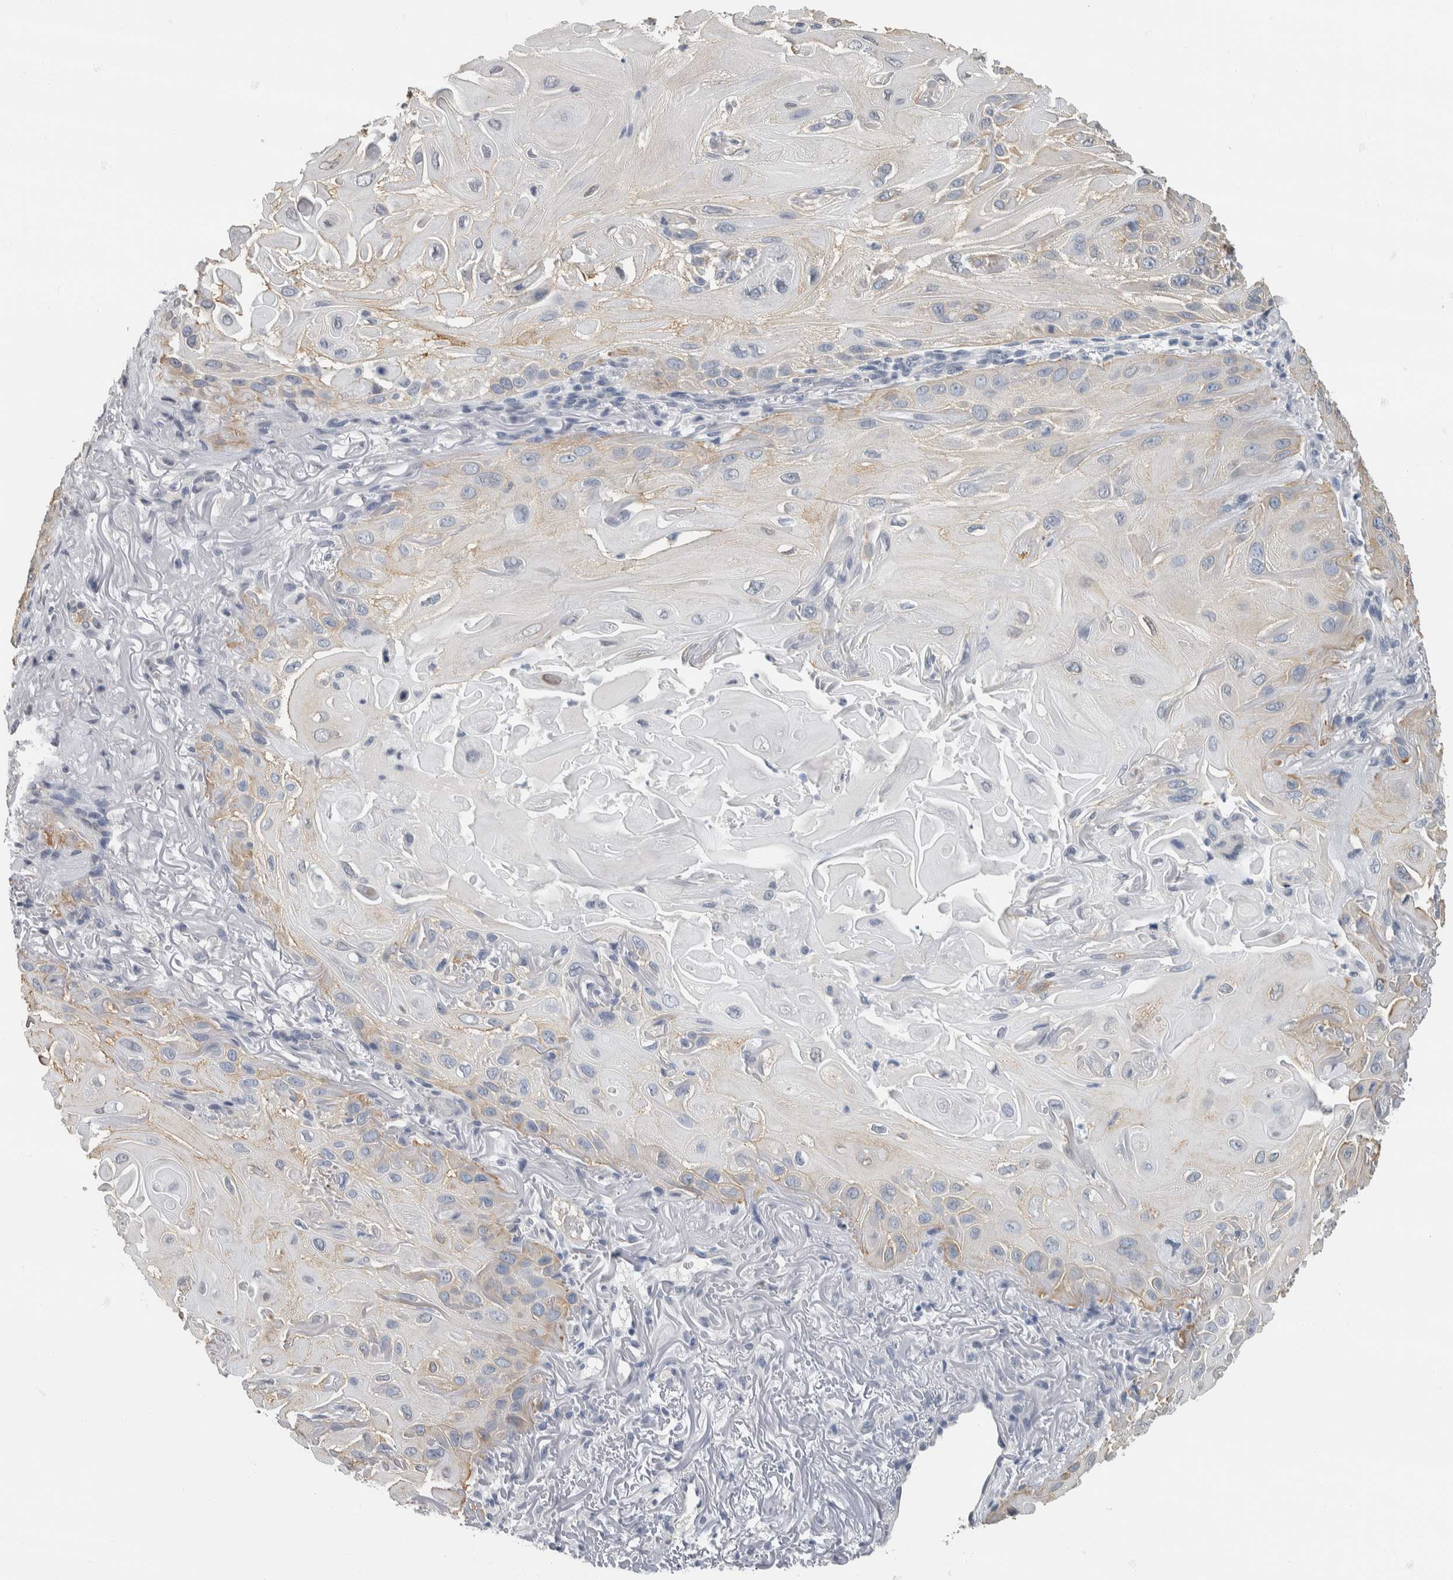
{"staining": {"intensity": "weak", "quantity": "<25%", "location": "cytoplasmic/membranous"}, "tissue": "skin cancer", "cell_type": "Tumor cells", "image_type": "cancer", "snomed": [{"axis": "morphology", "description": "Squamous cell carcinoma, NOS"}, {"axis": "topography", "description": "Skin"}], "caption": "The histopathology image demonstrates no significant staining in tumor cells of squamous cell carcinoma (skin). (DAB (3,3'-diaminobenzidine) IHC with hematoxylin counter stain).", "gene": "NEFM", "patient": {"sex": "female", "age": 77}}